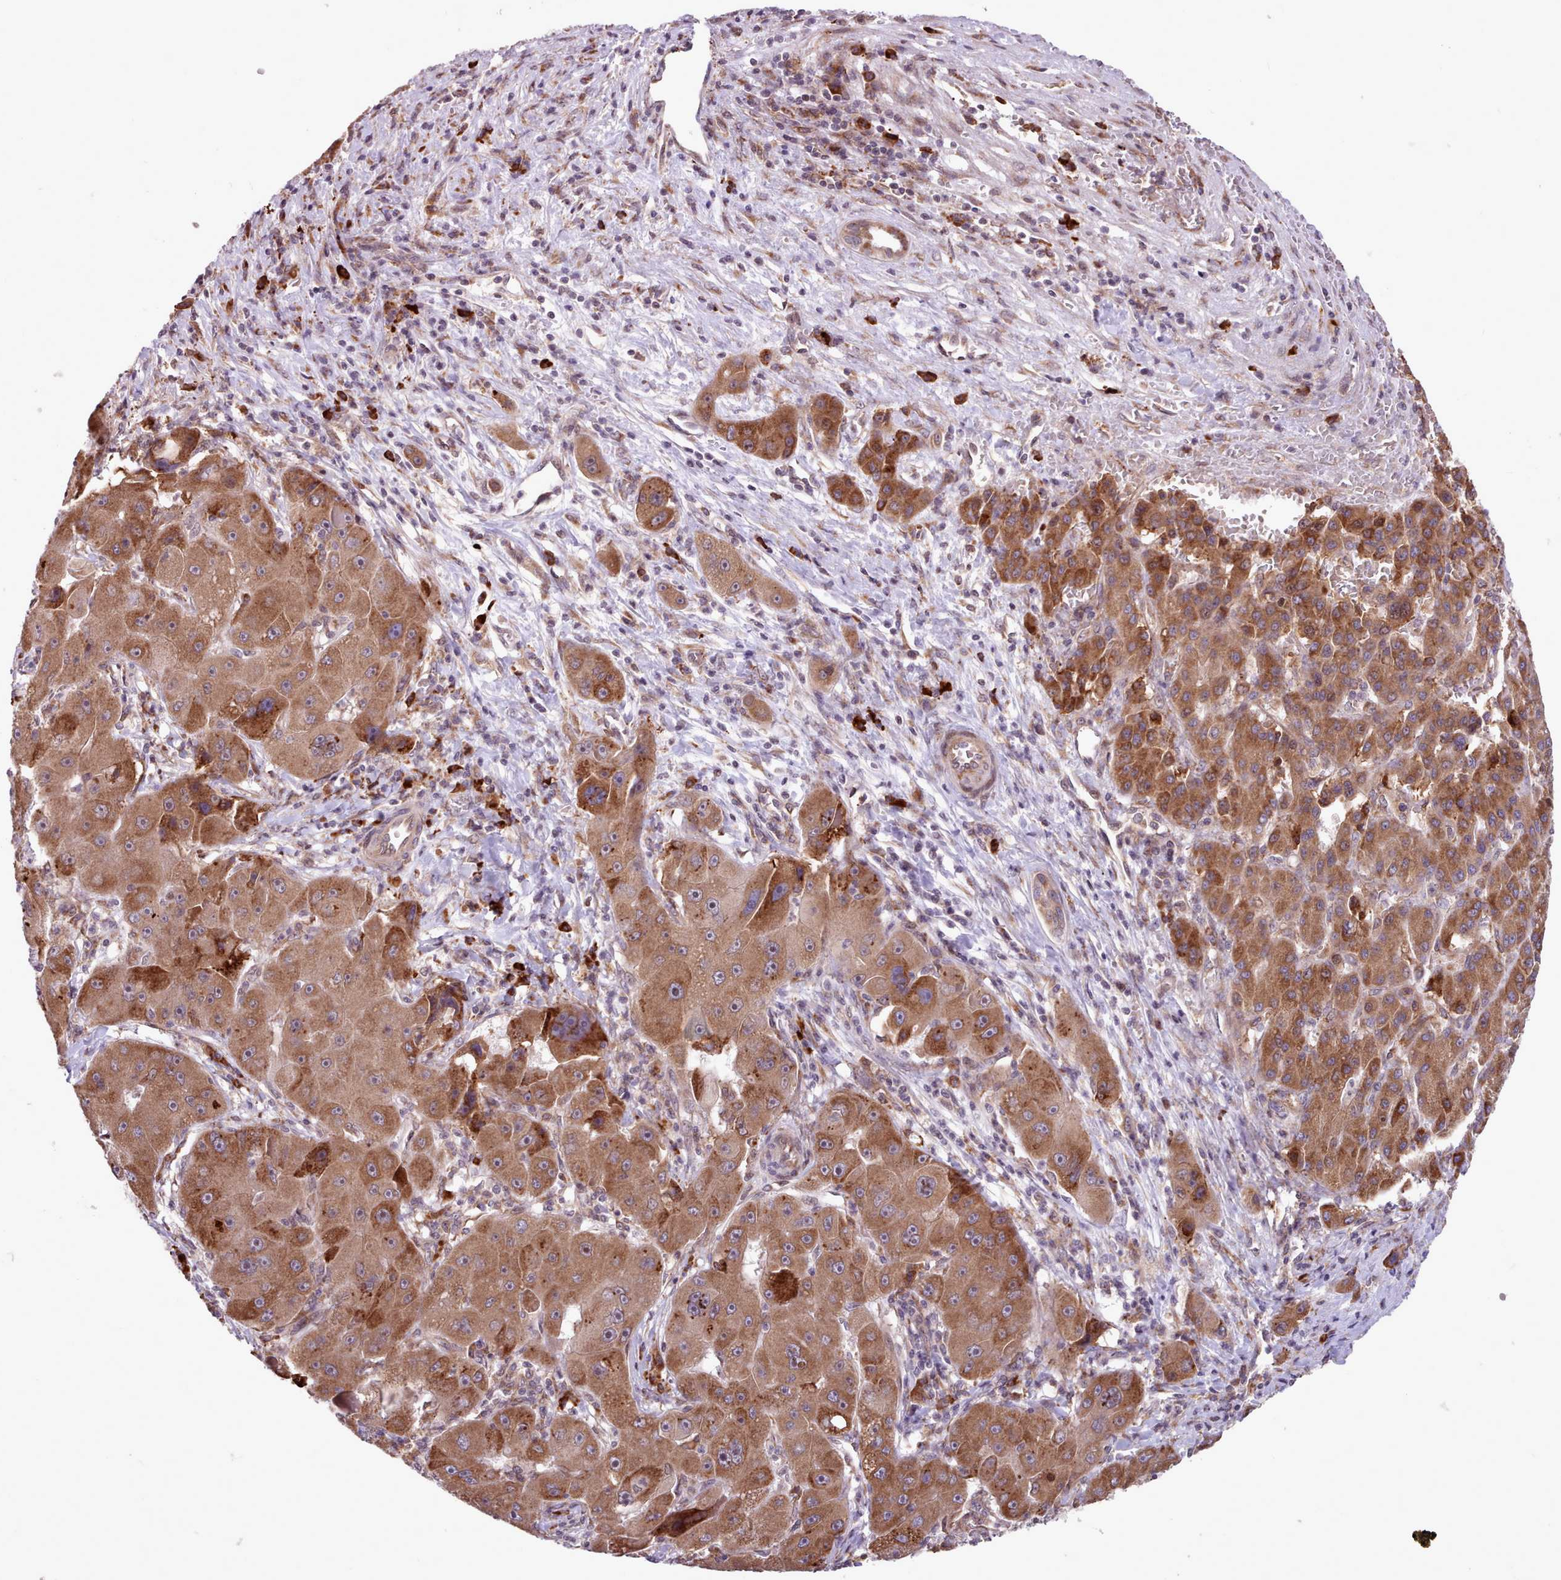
{"staining": {"intensity": "strong", "quantity": ">75%", "location": "cytoplasmic/membranous"}, "tissue": "liver cancer", "cell_type": "Tumor cells", "image_type": "cancer", "snomed": [{"axis": "morphology", "description": "Carcinoma, Hepatocellular, NOS"}, {"axis": "topography", "description": "Liver"}], "caption": "A high-resolution image shows immunohistochemistry staining of liver cancer (hepatocellular carcinoma), which exhibits strong cytoplasmic/membranous staining in approximately >75% of tumor cells.", "gene": "TTLL3", "patient": {"sex": "male", "age": 76}}